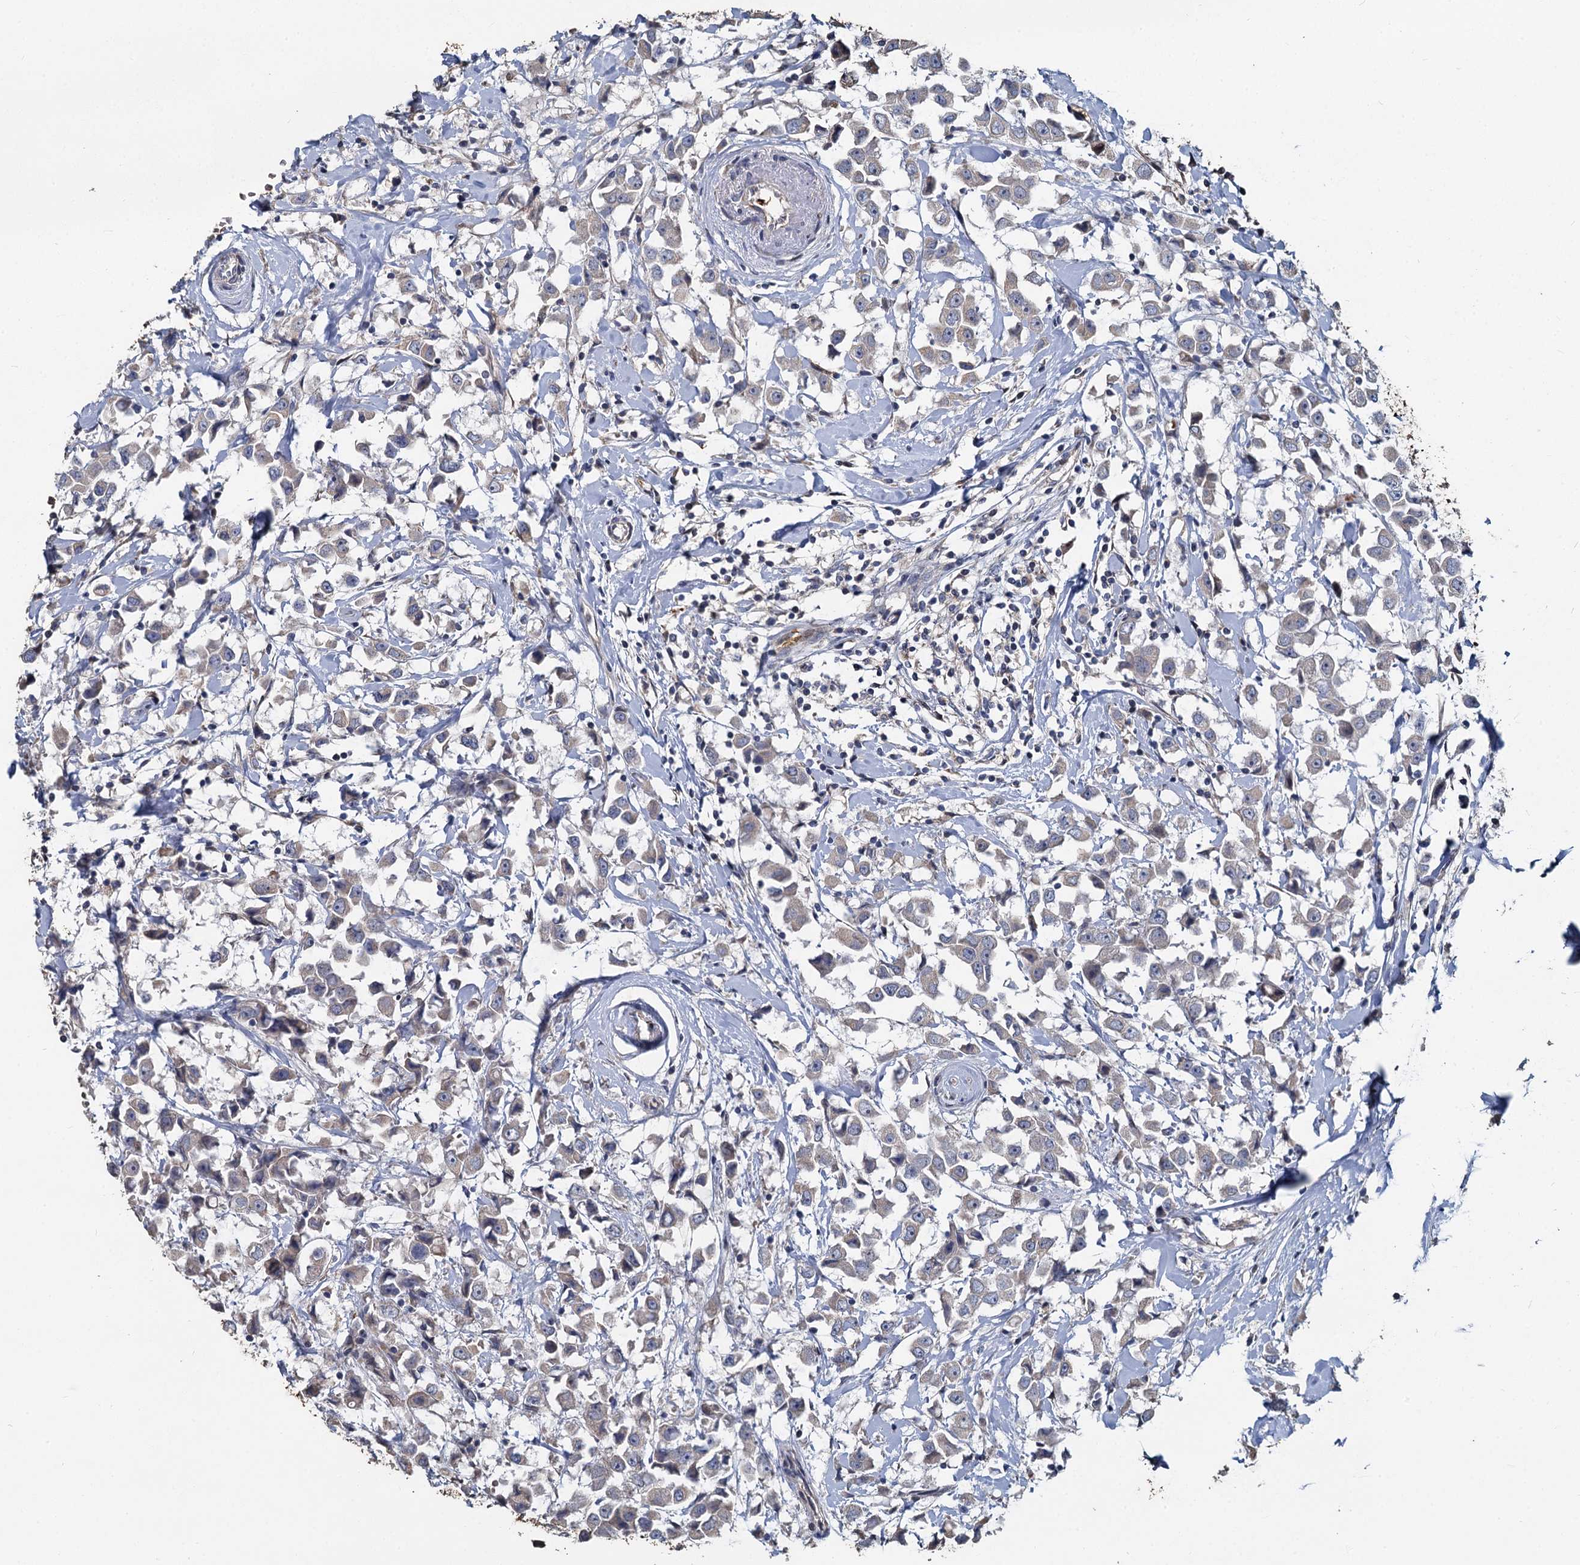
{"staining": {"intensity": "negative", "quantity": "none", "location": "none"}, "tissue": "breast cancer", "cell_type": "Tumor cells", "image_type": "cancer", "snomed": [{"axis": "morphology", "description": "Duct carcinoma"}, {"axis": "topography", "description": "Breast"}], "caption": "Photomicrograph shows no protein staining in tumor cells of breast cancer tissue. (Brightfield microscopy of DAB (3,3'-diaminobenzidine) immunohistochemistry (IHC) at high magnification).", "gene": "TCTN2", "patient": {"sex": "female", "age": 61}}